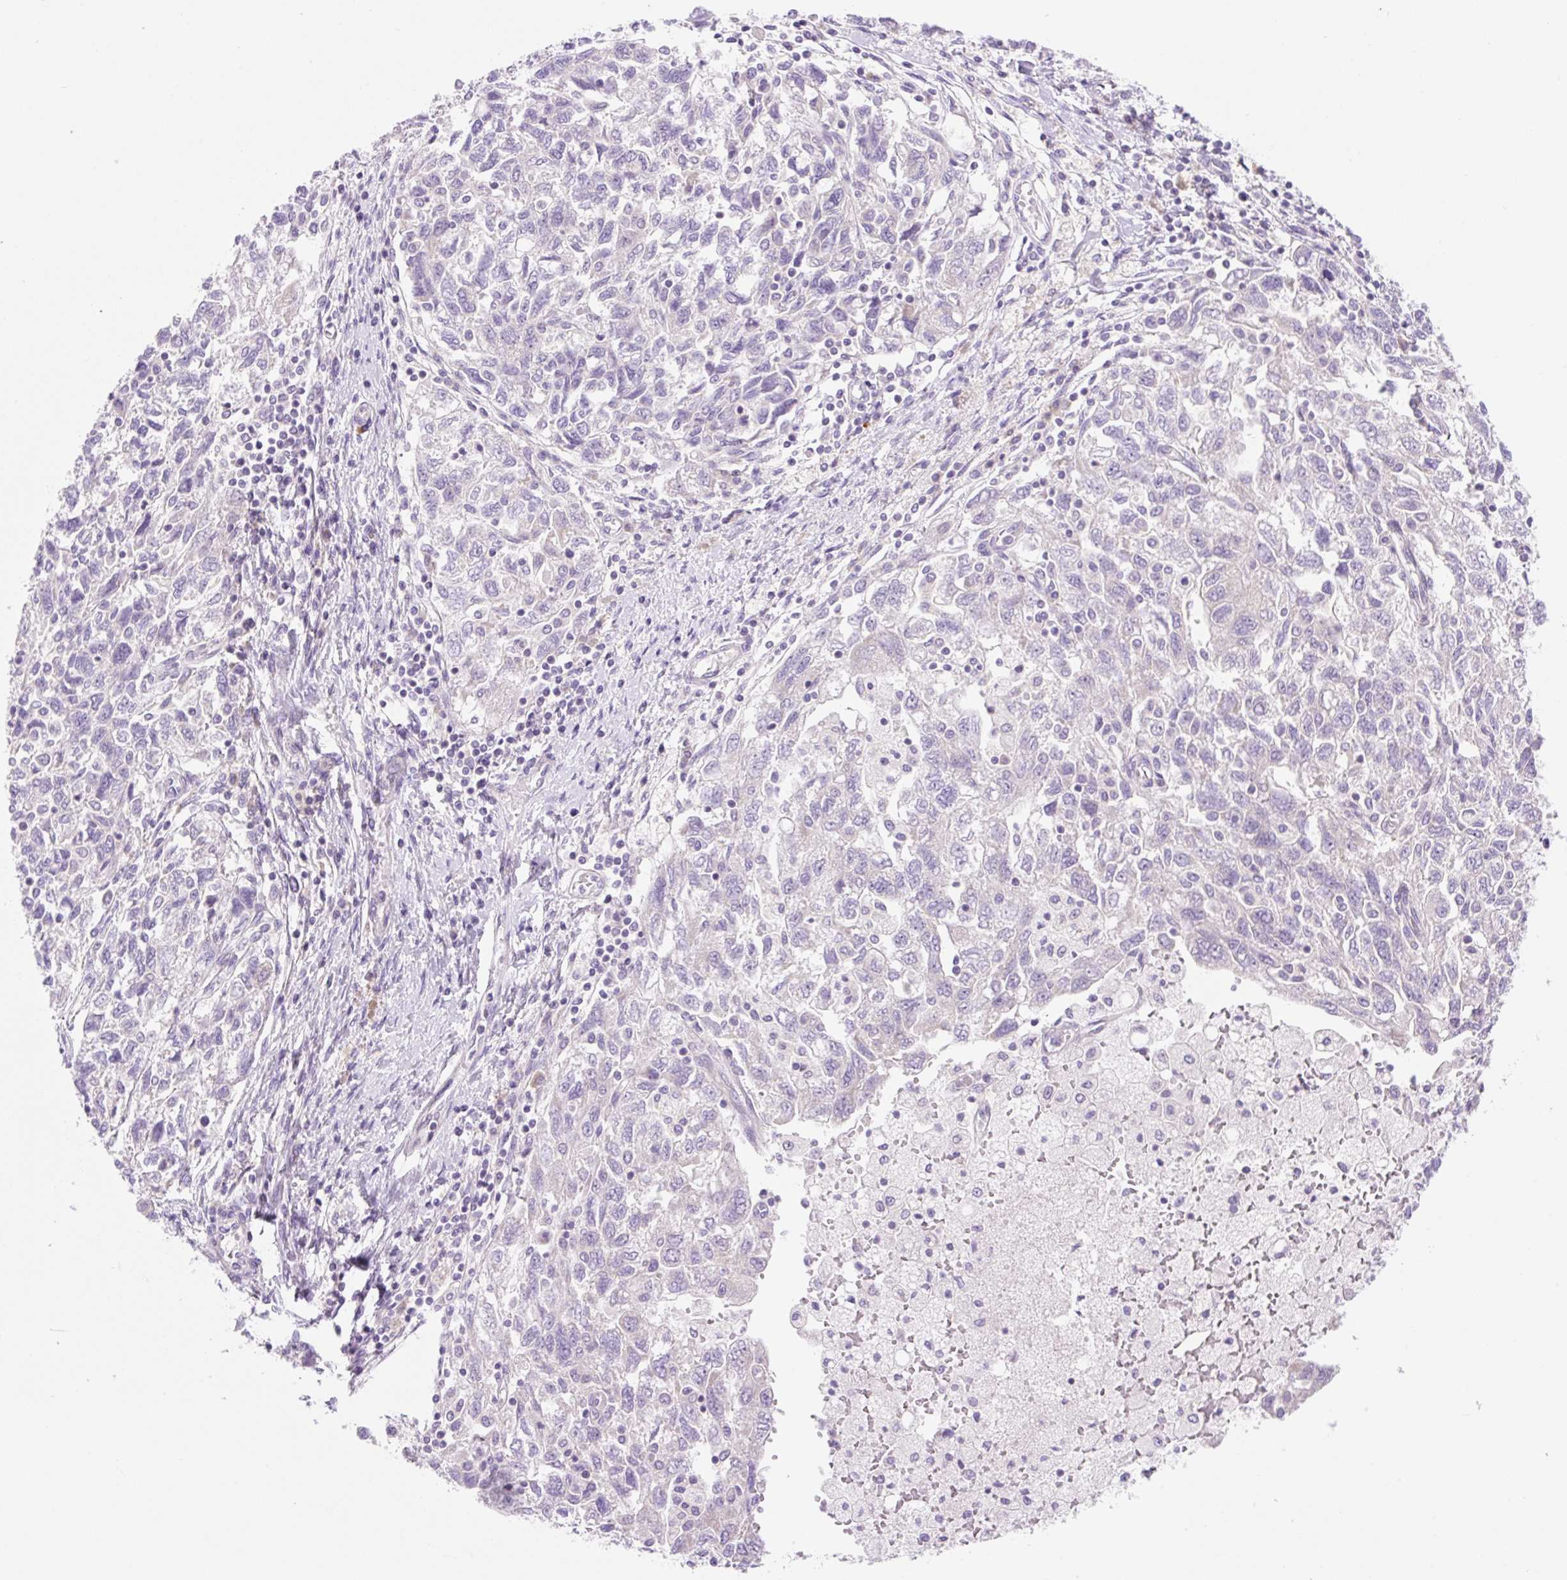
{"staining": {"intensity": "negative", "quantity": "none", "location": "none"}, "tissue": "ovarian cancer", "cell_type": "Tumor cells", "image_type": "cancer", "snomed": [{"axis": "morphology", "description": "Carcinoma, NOS"}, {"axis": "morphology", "description": "Cystadenocarcinoma, serous, NOS"}, {"axis": "topography", "description": "Ovary"}], "caption": "The histopathology image demonstrates no significant positivity in tumor cells of ovarian serous cystadenocarcinoma. (IHC, brightfield microscopy, high magnification).", "gene": "CELF6", "patient": {"sex": "female", "age": 69}}